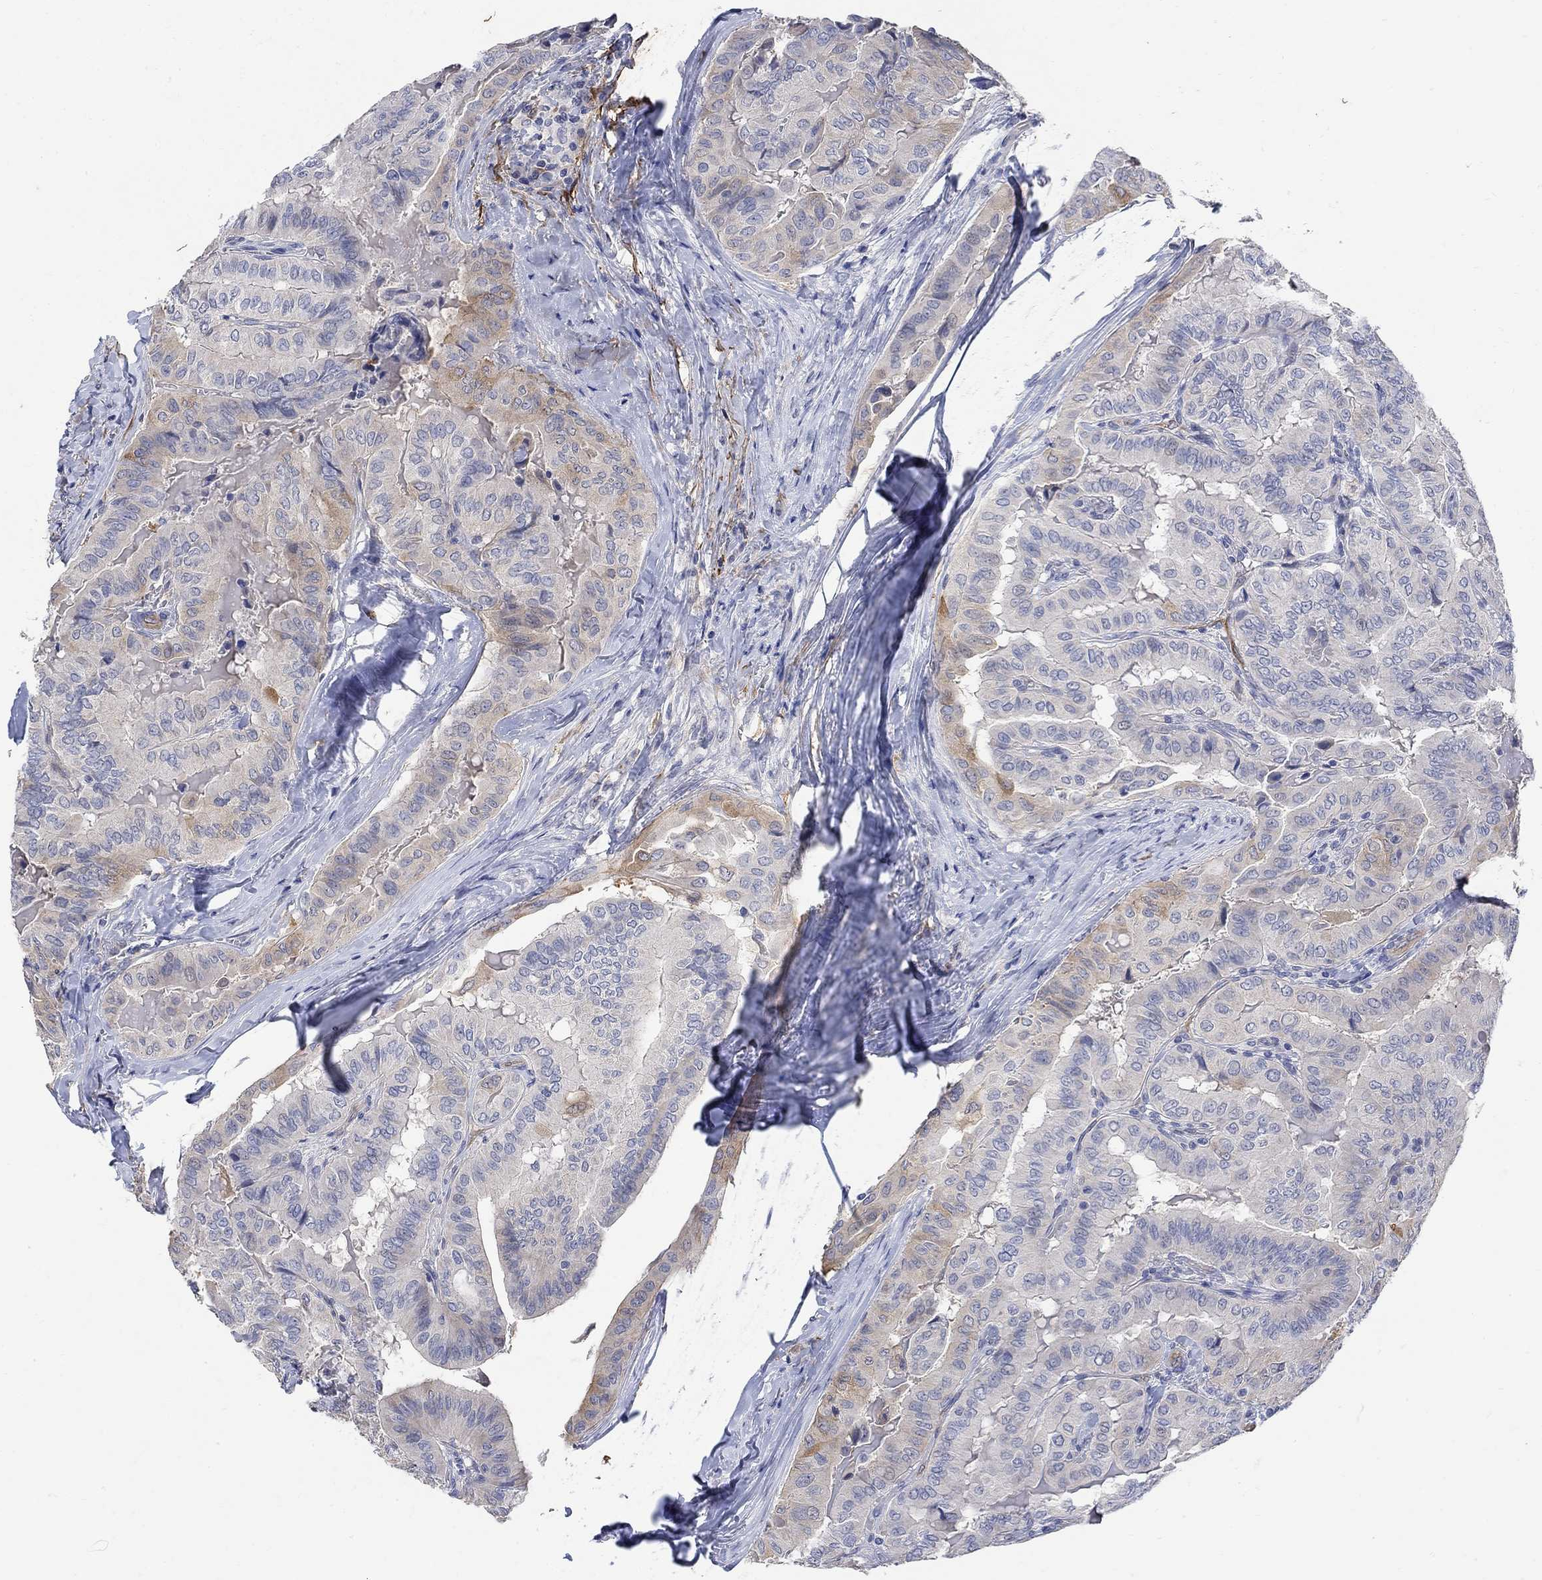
{"staining": {"intensity": "moderate", "quantity": "<25%", "location": "cytoplasmic/membranous"}, "tissue": "thyroid cancer", "cell_type": "Tumor cells", "image_type": "cancer", "snomed": [{"axis": "morphology", "description": "Papillary adenocarcinoma, NOS"}, {"axis": "topography", "description": "Thyroid gland"}], "caption": "Thyroid cancer tissue shows moderate cytoplasmic/membranous positivity in about <25% of tumor cells, visualized by immunohistochemistry.", "gene": "TGM2", "patient": {"sex": "female", "age": 68}}